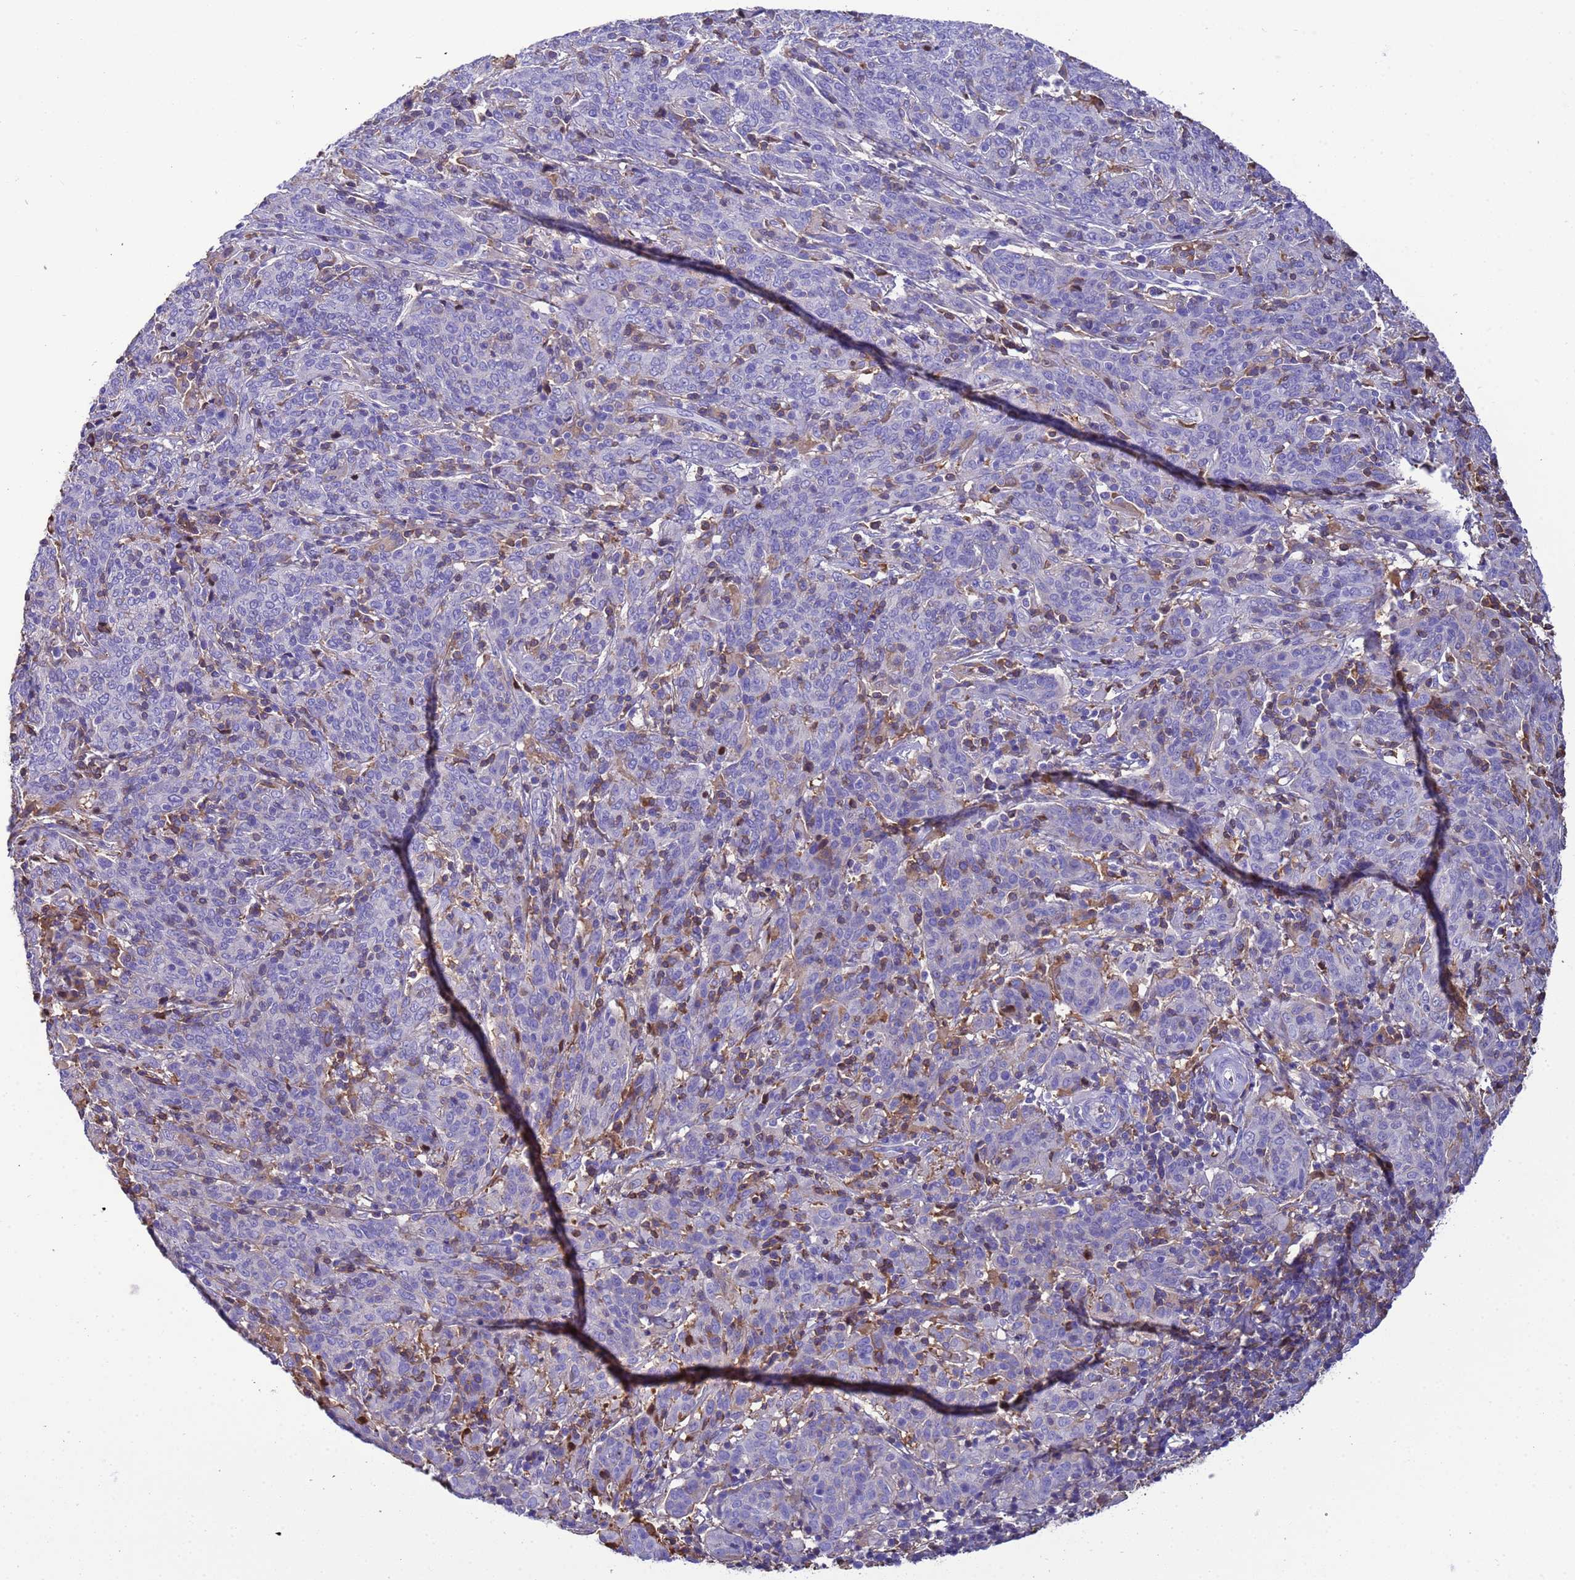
{"staining": {"intensity": "negative", "quantity": "none", "location": "none"}, "tissue": "cervical cancer", "cell_type": "Tumor cells", "image_type": "cancer", "snomed": [{"axis": "morphology", "description": "Squamous cell carcinoma, NOS"}, {"axis": "topography", "description": "Cervix"}], "caption": "Immunohistochemistry (IHC) of human cervical cancer demonstrates no staining in tumor cells.", "gene": "H1-7", "patient": {"sex": "female", "age": 67}}